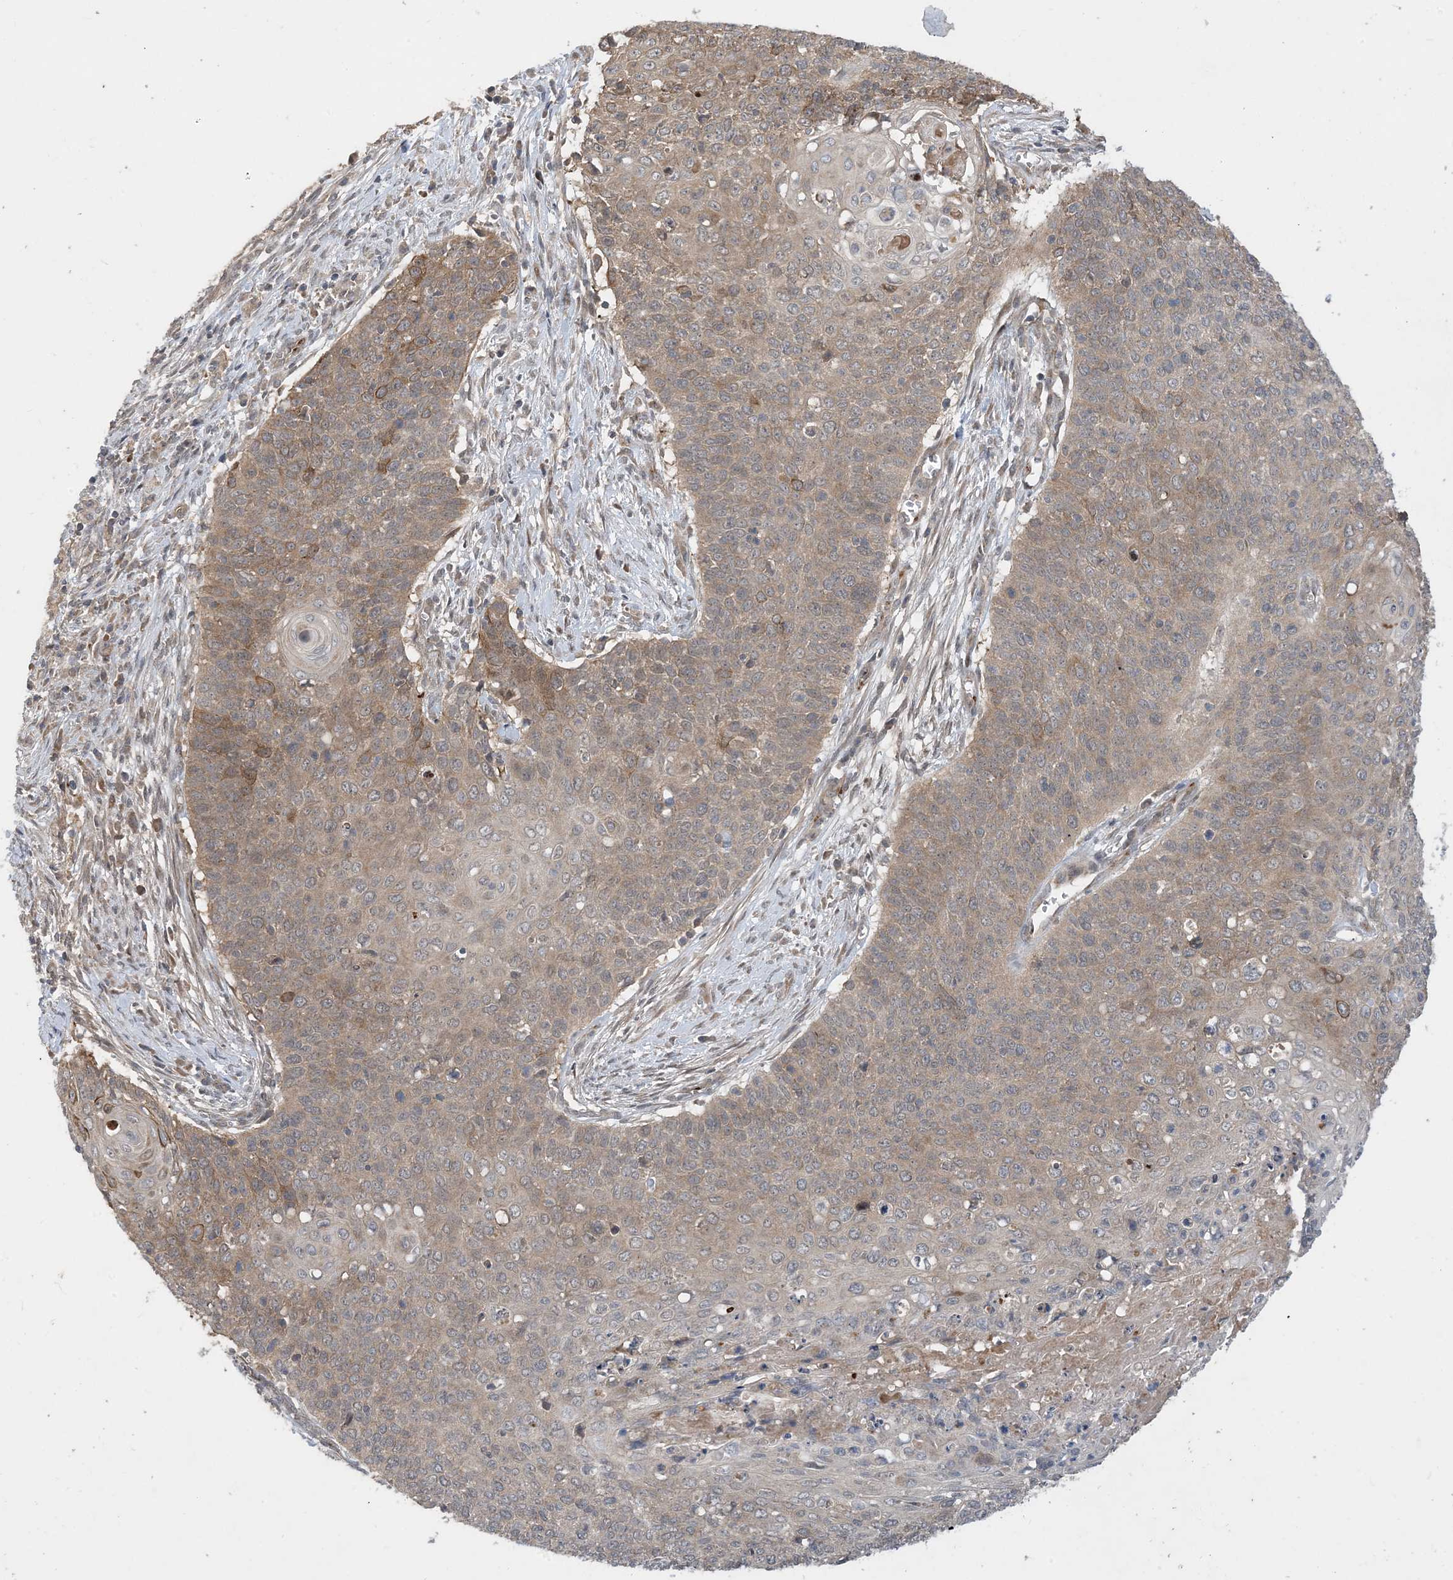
{"staining": {"intensity": "moderate", "quantity": "25%-75%", "location": "cytoplasmic/membranous"}, "tissue": "cervical cancer", "cell_type": "Tumor cells", "image_type": "cancer", "snomed": [{"axis": "morphology", "description": "Squamous cell carcinoma, NOS"}, {"axis": "topography", "description": "Cervix"}], "caption": "Immunohistochemistry image of cervical squamous cell carcinoma stained for a protein (brown), which shows medium levels of moderate cytoplasmic/membranous expression in approximately 25%-75% of tumor cells.", "gene": "TINAG", "patient": {"sex": "female", "age": 39}}